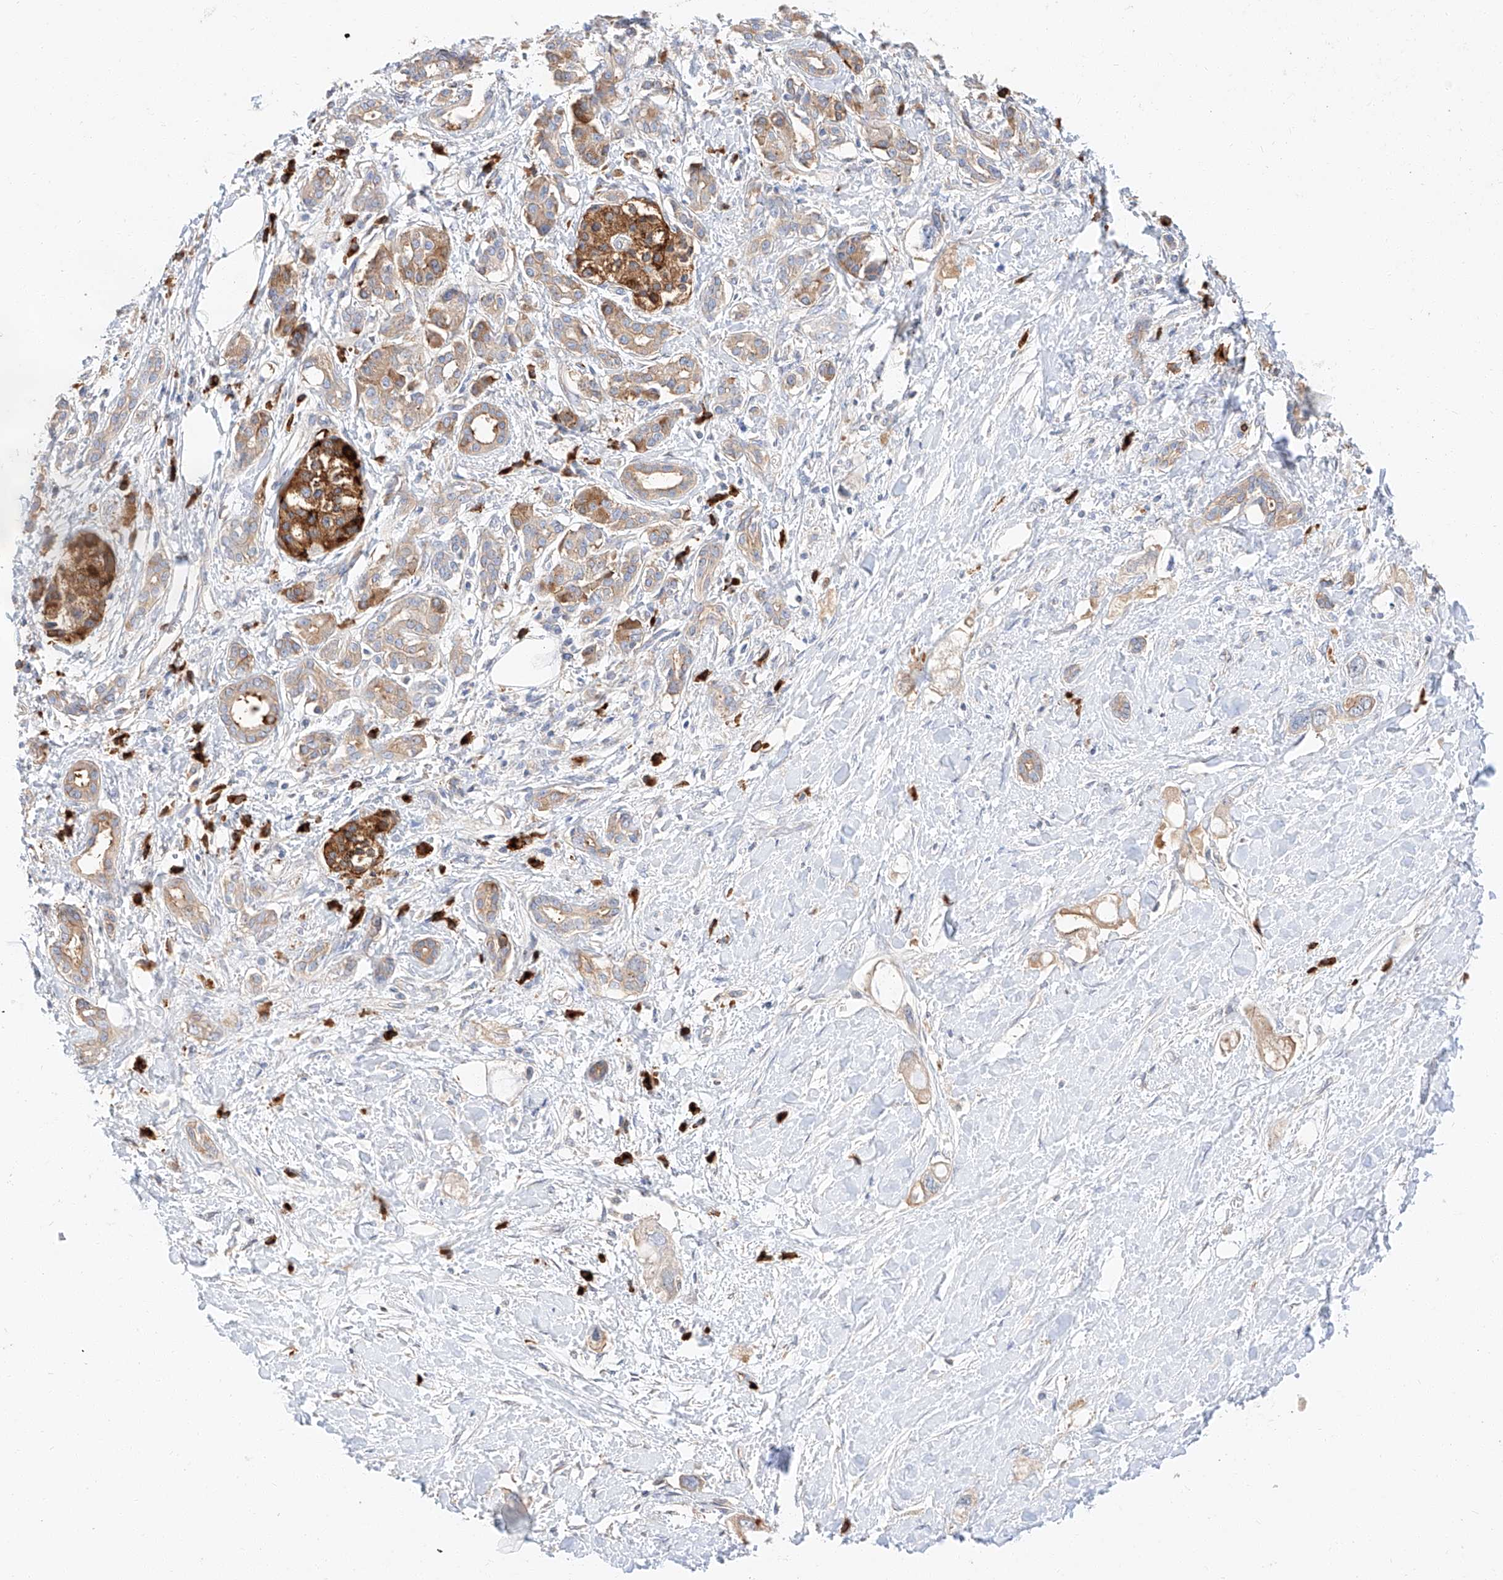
{"staining": {"intensity": "weak", "quantity": ">75%", "location": "cytoplasmic/membranous"}, "tissue": "pancreatic cancer", "cell_type": "Tumor cells", "image_type": "cancer", "snomed": [{"axis": "morphology", "description": "Adenocarcinoma, NOS"}, {"axis": "topography", "description": "Pancreas"}], "caption": "A photomicrograph of human adenocarcinoma (pancreatic) stained for a protein reveals weak cytoplasmic/membranous brown staining in tumor cells.", "gene": "GLMN", "patient": {"sex": "female", "age": 56}}